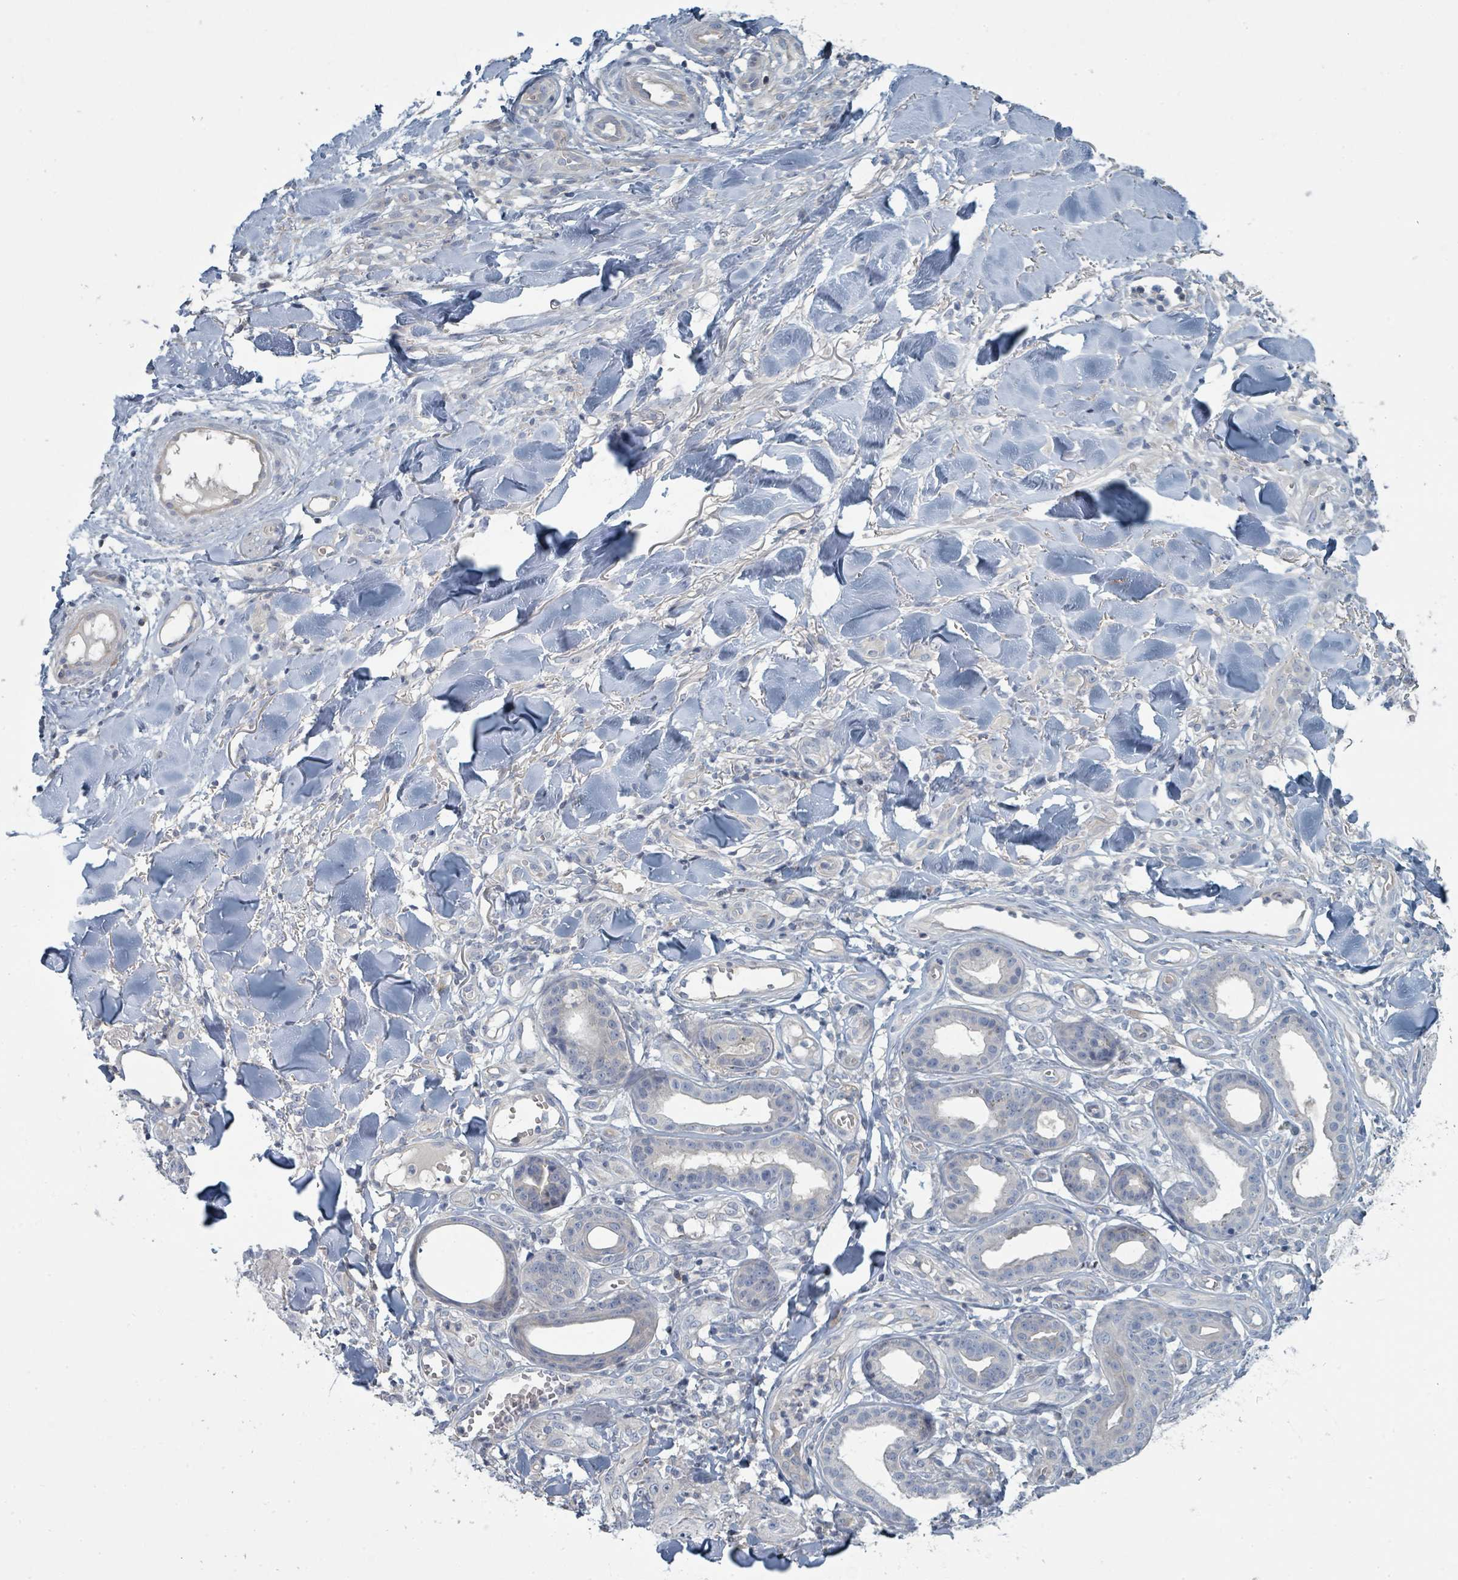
{"staining": {"intensity": "negative", "quantity": "none", "location": "none"}, "tissue": "skin cancer", "cell_type": "Tumor cells", "image_type": "cancer", "snomed": [{"axis": "morphology", "description": "Squamous cell carcinoma, NOS"}, {"axis": "topography", "description": "Skin"}], "caption": "An image of human squamous cell carcinoma (skin) is negative for staining in tumor cells.", "gene": "SLC25A45", "patient": {"sex": "male", "age": 74}}